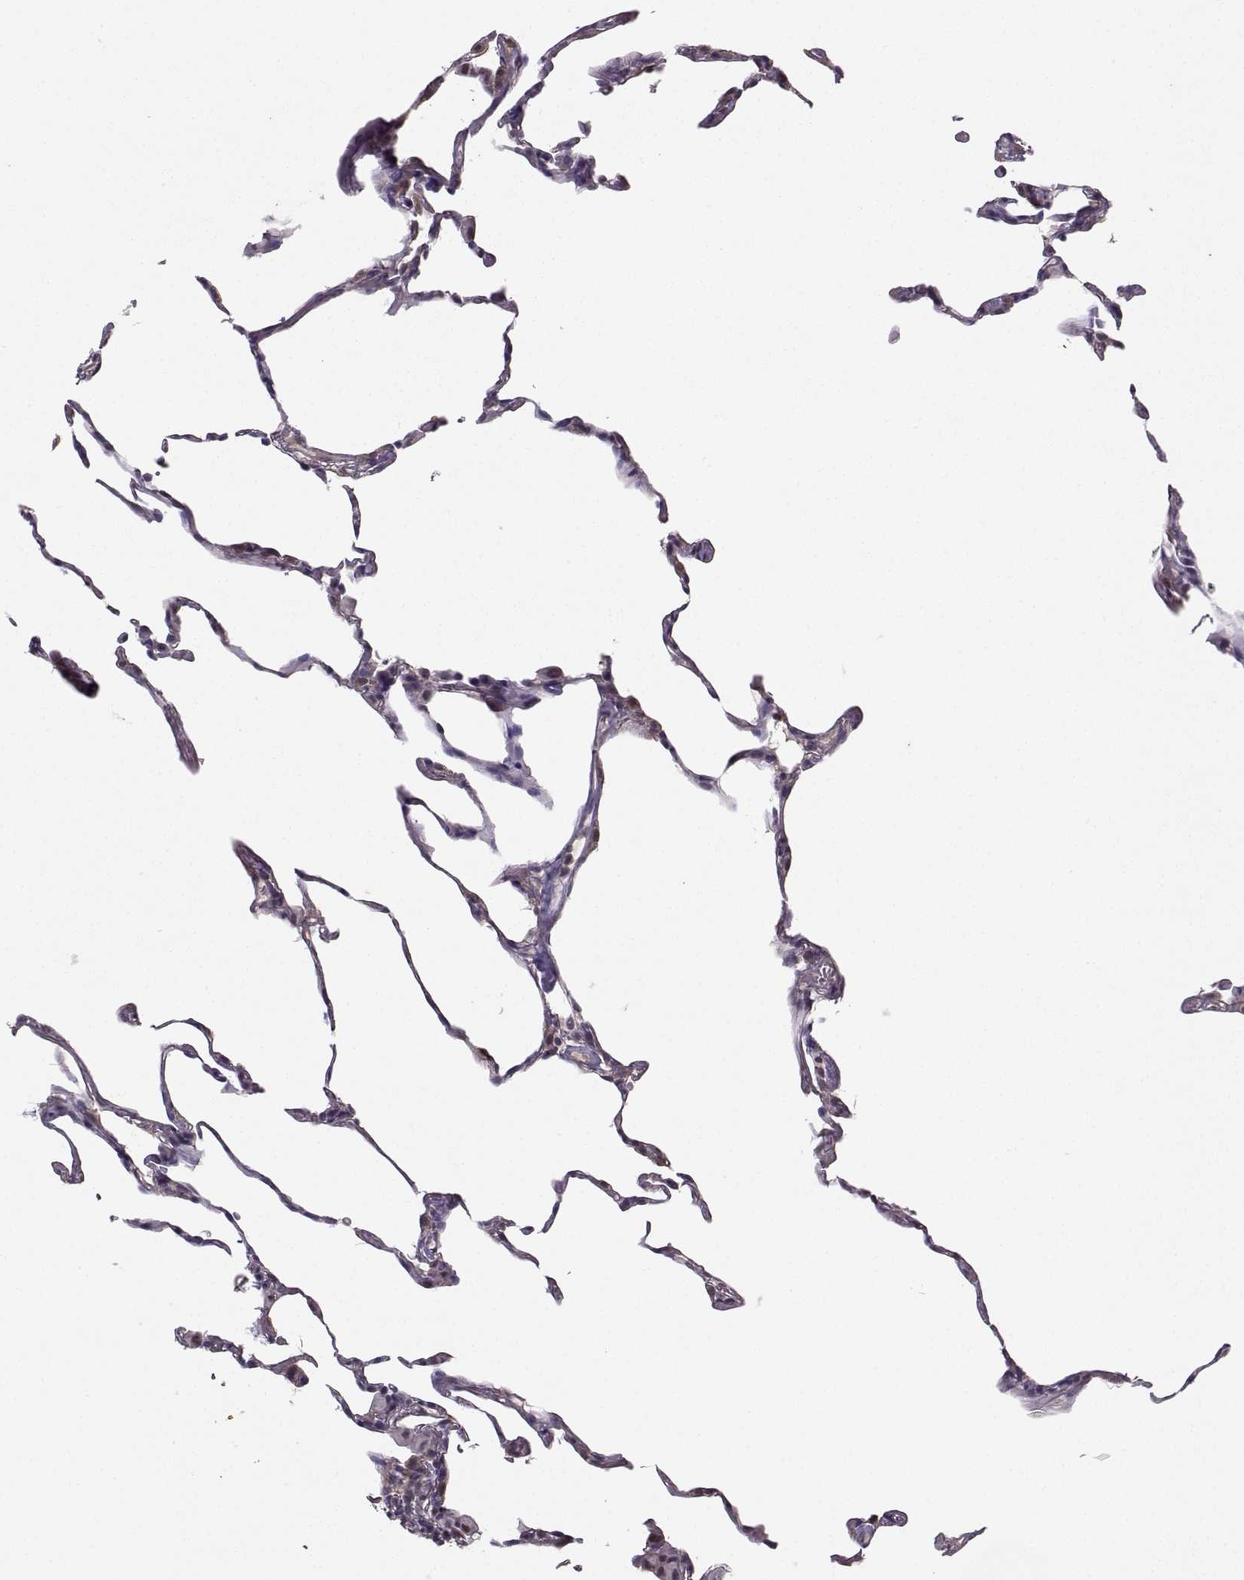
{"staining": {"intensity": "negative", "quantity": "none", "location": "none"}, "tissue": "lung", "cell_type": "Alveolar cells", "image_type": "normal", "snomed": [{"axis": "morphology", "description": "Normal tissue, NOS"}, {"axis": "topography", "description": "Lung"}], "caption": "Lung was stained to show a protein in brown. There is no significant positivity in alveolar cells. (DAB (3,3'-diaminobenzidine) immunohistochemistry (IHC) with hematoxylin counter stain).", "gene": "PKP2", "patient": {"sex": "female", "age": 57}}